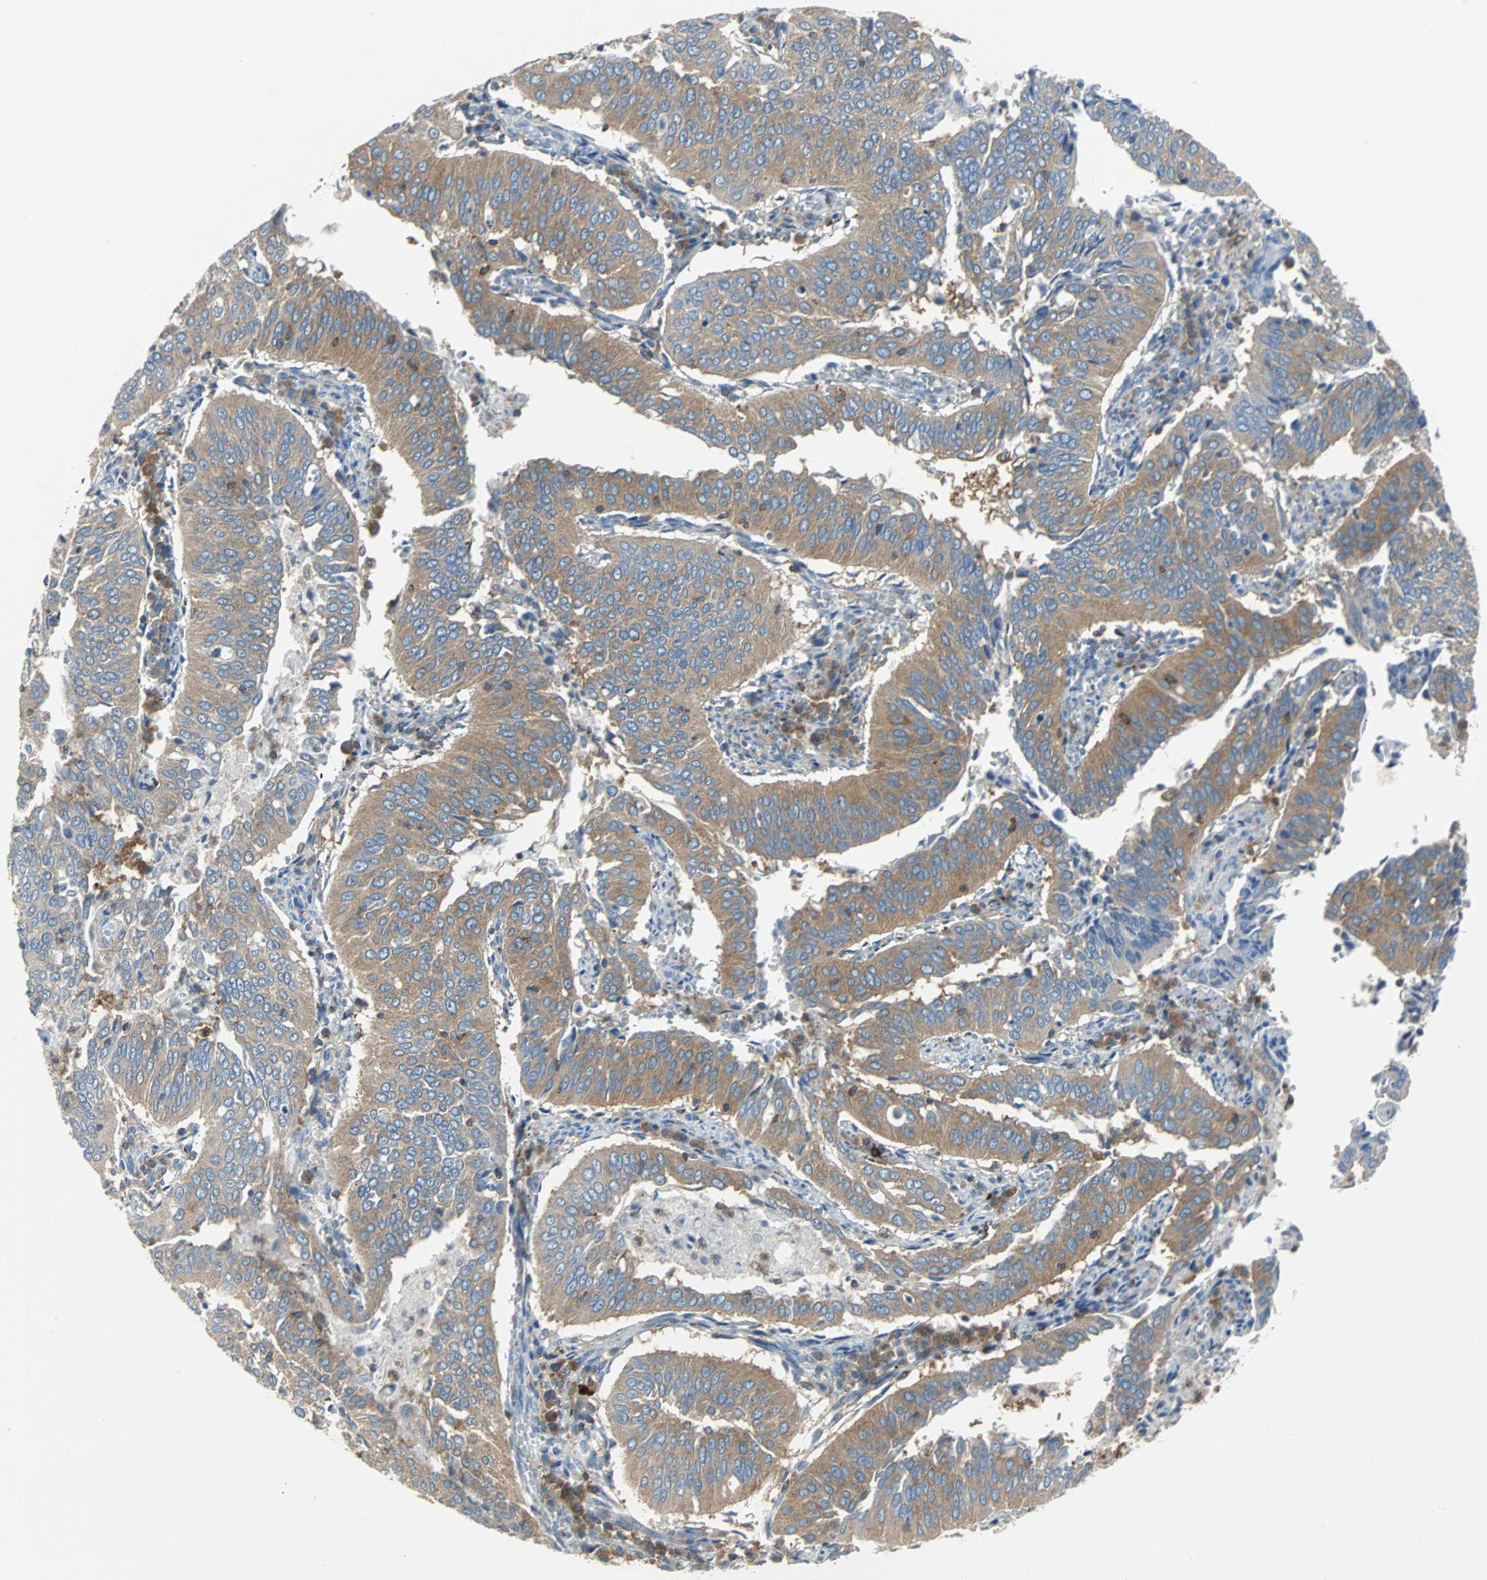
{"staining": {"intensity": "moderate", "quantity": ">75%", "location": "cytoplasmic/membranous"}, "tissue": "cervical cancer", "cell_type": "Tumor cells", "image_type": "cancer", "snomed": [{"axis": "morphology", "description": "Squamous cell carcinoma, NOS"}, {"axis": "topography", "description": "Cervix"}], "caption": "A medium amount of moderate cytoplasmic/membranous staining is identified in about >75% of tumor cells in cervical cancer (squamous cell carcinoma) tissue. Ihc stains the protein of interest in brown and the nuclei are stained blue.", "gene": "TSC22D4", "patient": {"sex": "female", "age": 39}}